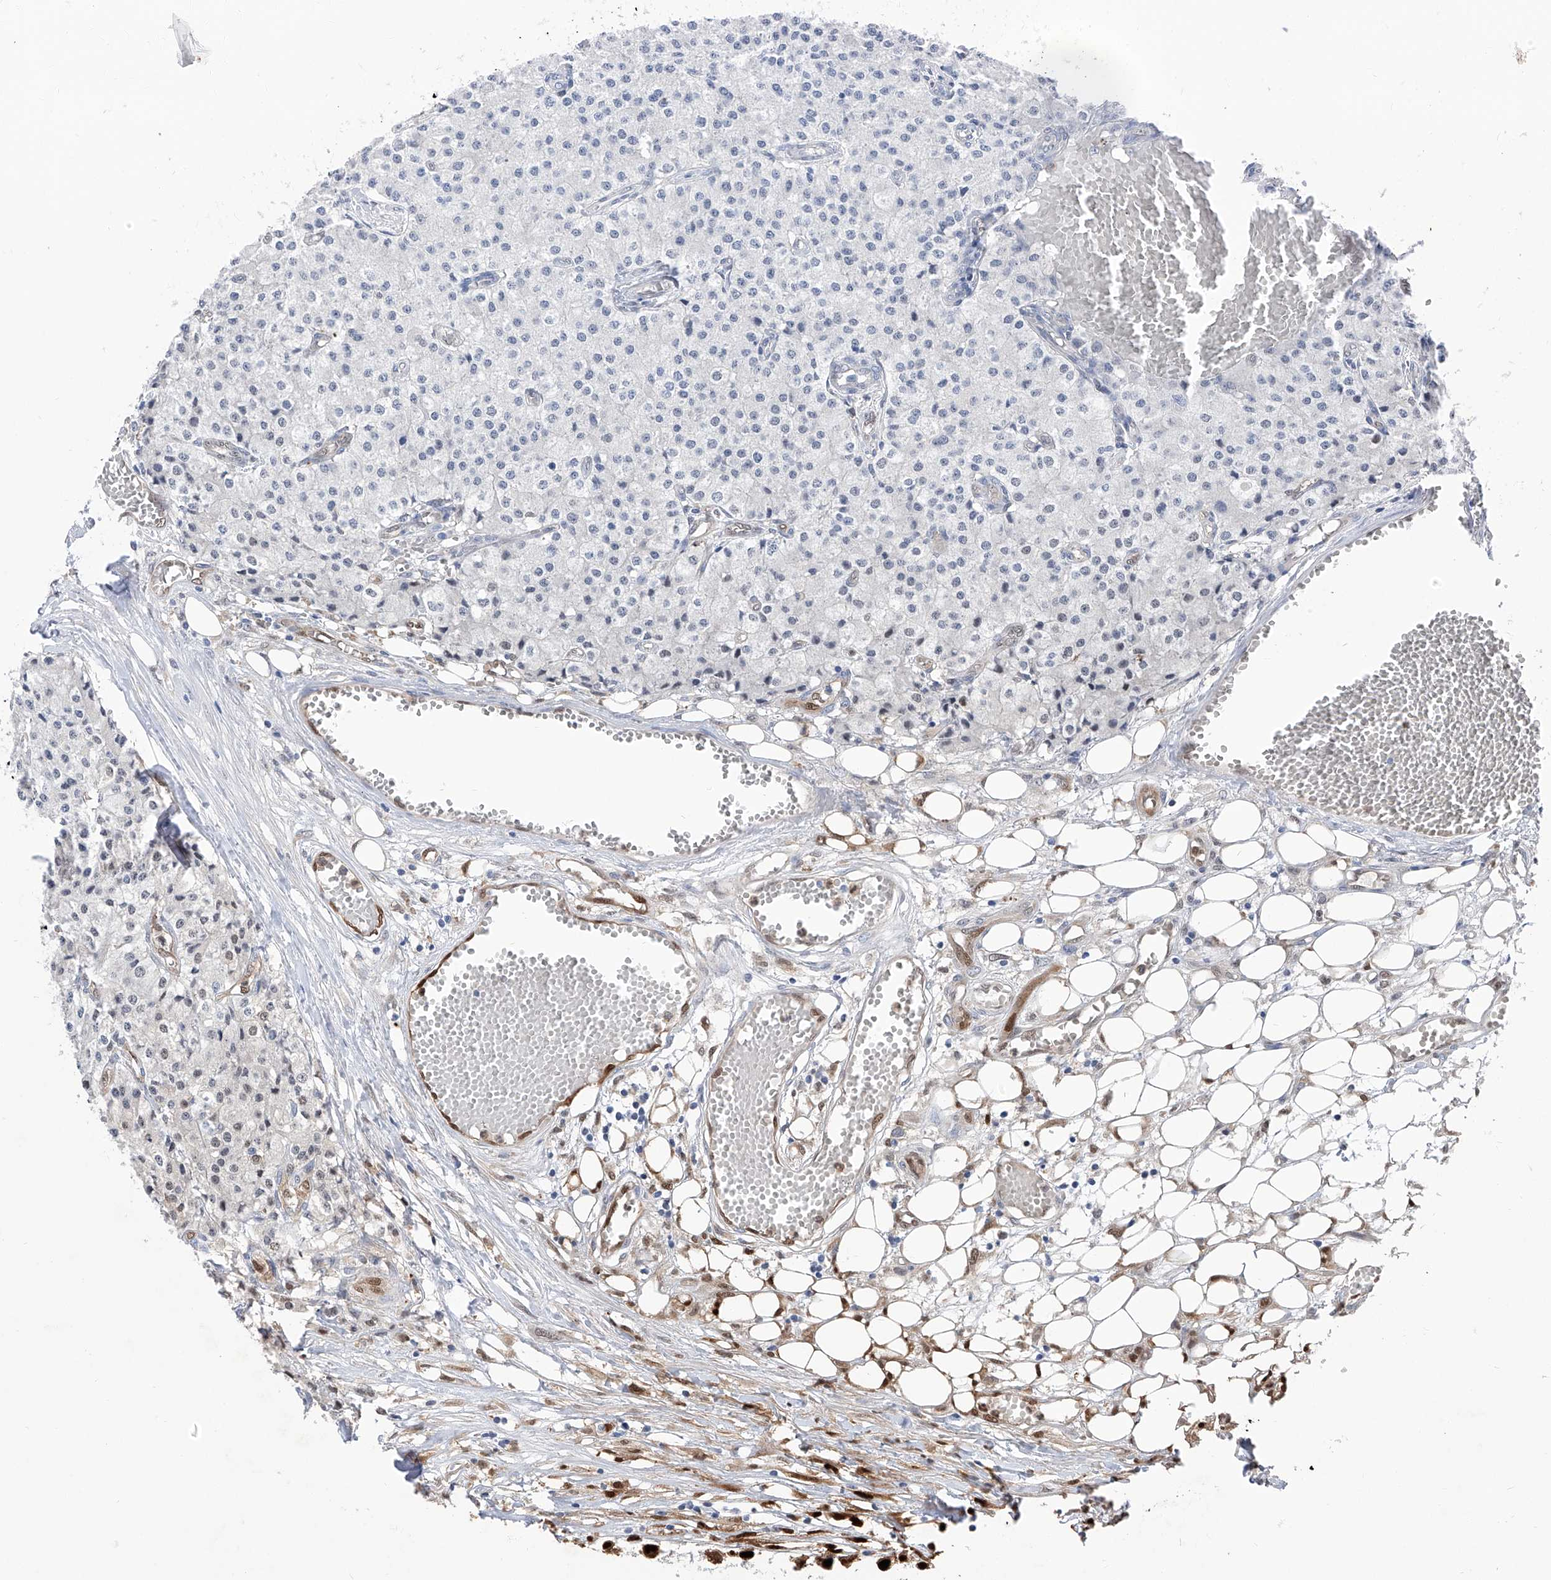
{"staining": {"intensity": "negative", "quantity": "none", "location": "none"}, "tissue": "carcinoid", "cell_type": "Tumor cells", "image_type": "cancer", "snomed": [{"axis": "morphology", "description": "Carcinoid, malignant, NOS"}, {"axis": "topography", "description": "Colon"}], "caption": "High magnification brightfield microscopy of carcinoid stained with DAB (brown) and counterstained with hematoxylin (blue): tumor cells show no significant staining.", "gene": "PHF20", "patient": {"sex": "female", "age": 52}}